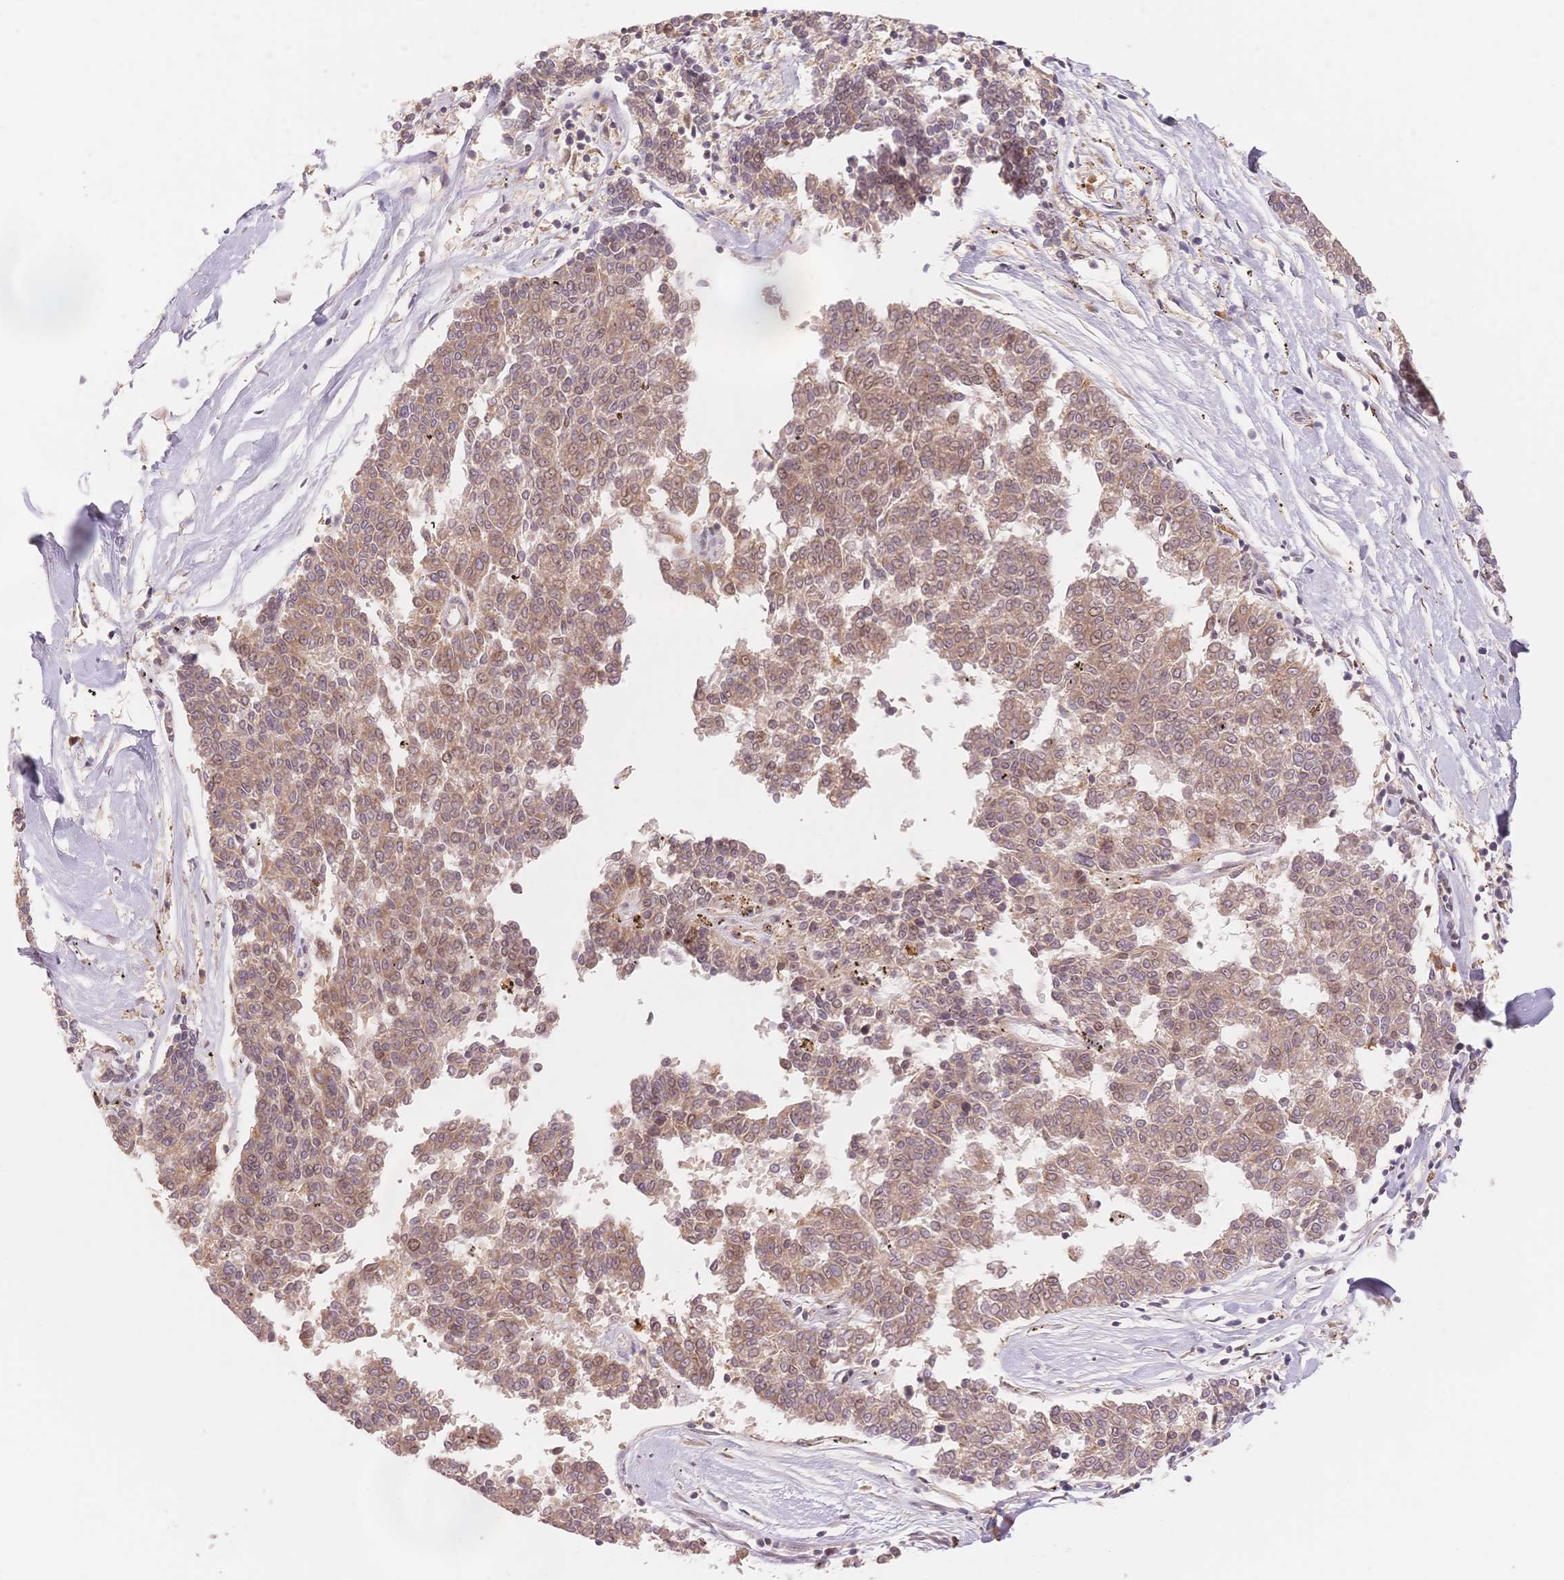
{"staining": {"intensity": "moderate", "quantity": ">75%", "location": "cytoplasmic/membranous,nuclear"}, "tissue": "melanoma", "cell_type": "Tumor cells", "image_type": "cancer", "snomed": [{"axis": "morphology", "description": "Malignant melanoma, NOS"}, {"axis": "topography", "description": "Skin"}], "caption": "This image shows IHC staining of human melanoma, with medium moderate cytoplasmic/membranous and nuclear positivity in about >75% of tumor cells.", "gene": "STK39", "patient": {"sex": "female", "age": 72}}